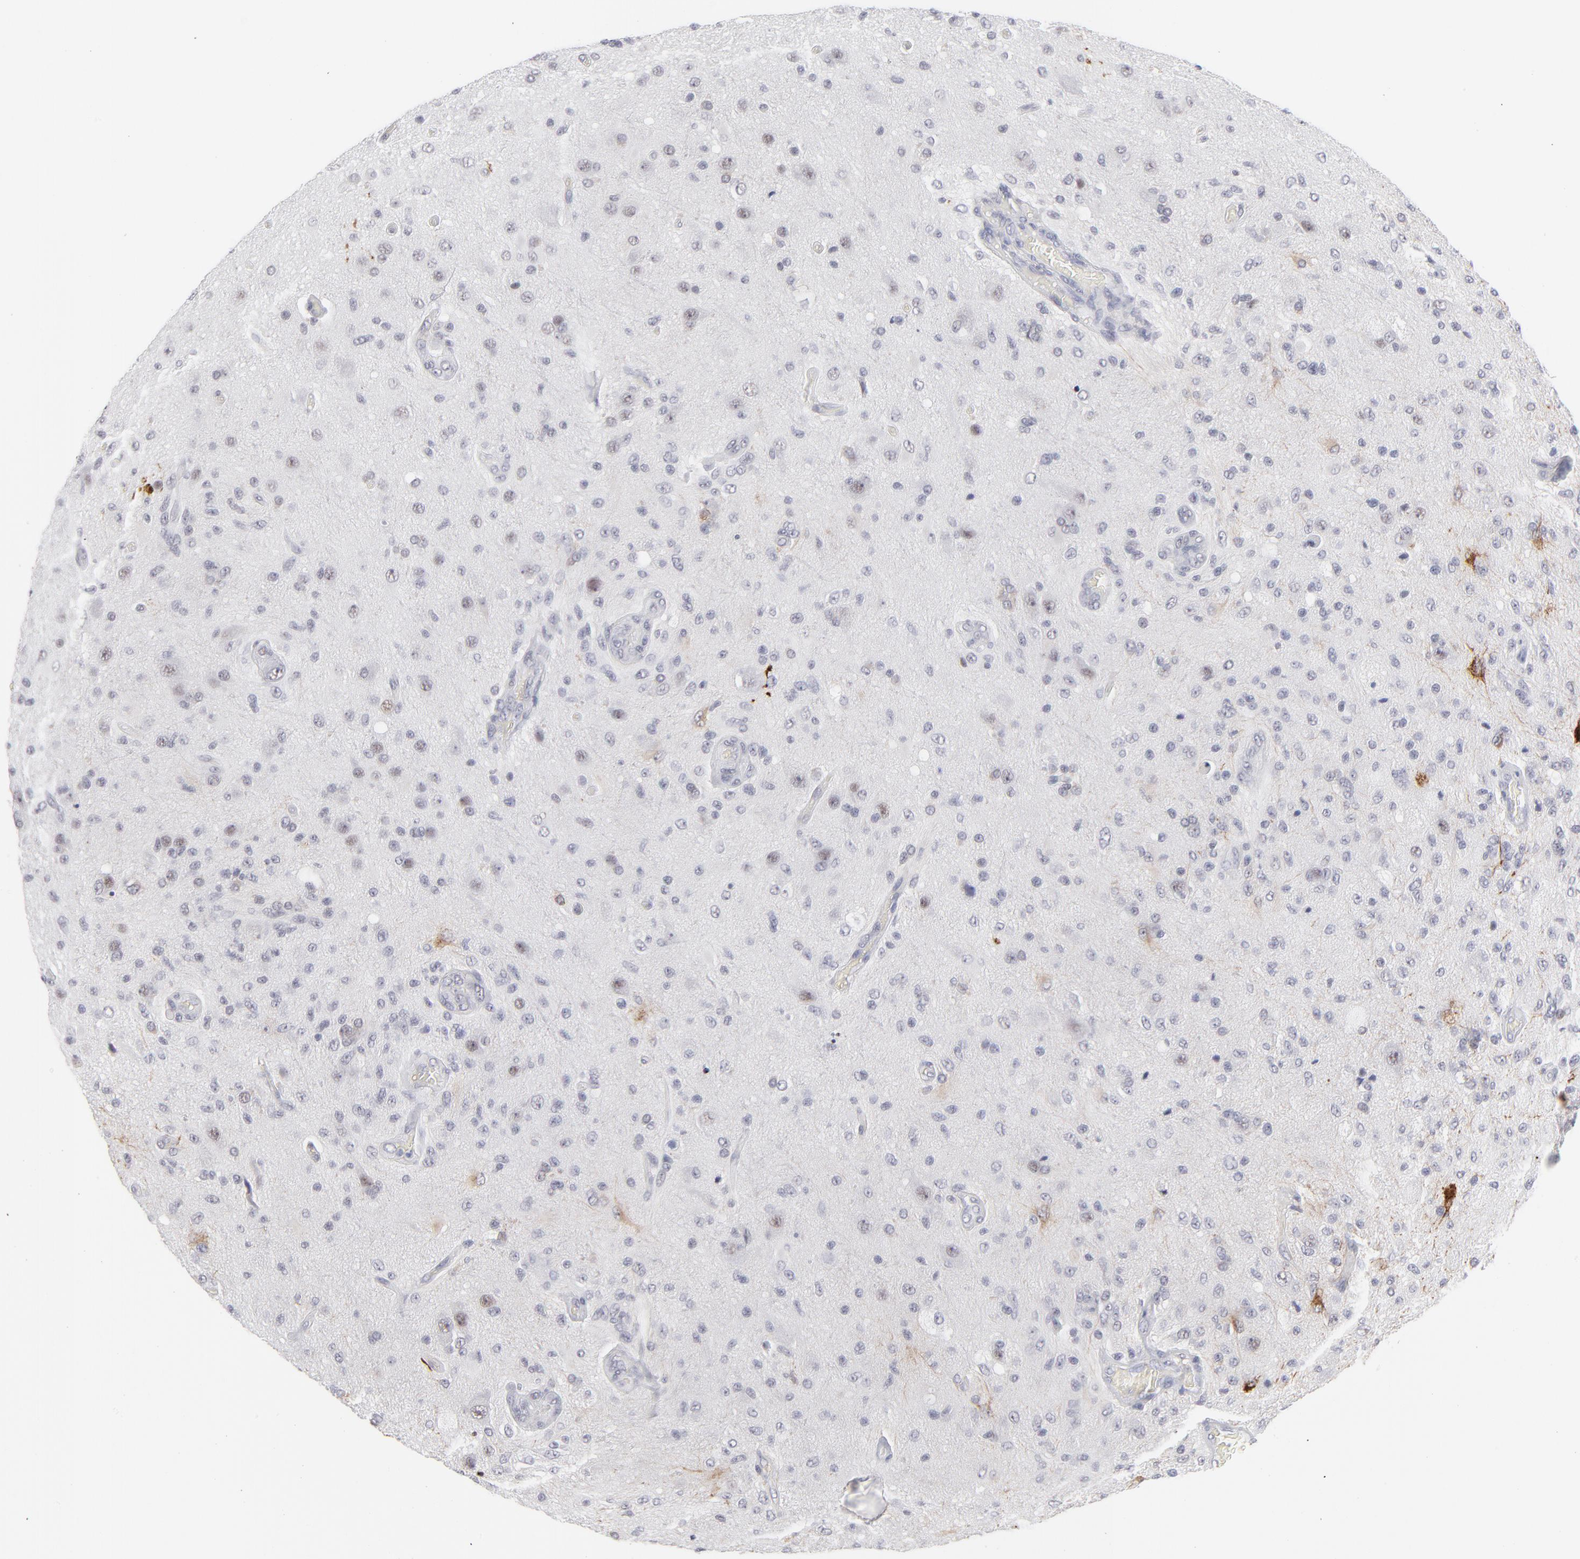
{"staining": {"intensity": "weak", "quantity": "<25%", "location": "nuclear"}, "tissue": "glioma", "cell_type": "Tumor cells", "image_type": "cancer", "snomed": [{"axis": "morphology", "description": "Normal tissue, NOS"}, {"axis": "morphology", "description": "Glioma, malignant, High grade"}, {"axis": "topography", "description": "Cerebral cortex"}], "caption": "The immunohistochemistry micrograph has no significant expression in tumor cells of high-grade glioma (malignant) tissue. (DAB IHC visualized using brightfield microscopy, high magnification).", "gene": "CCR2", "patient": {"sex": "male", "age": 77}}